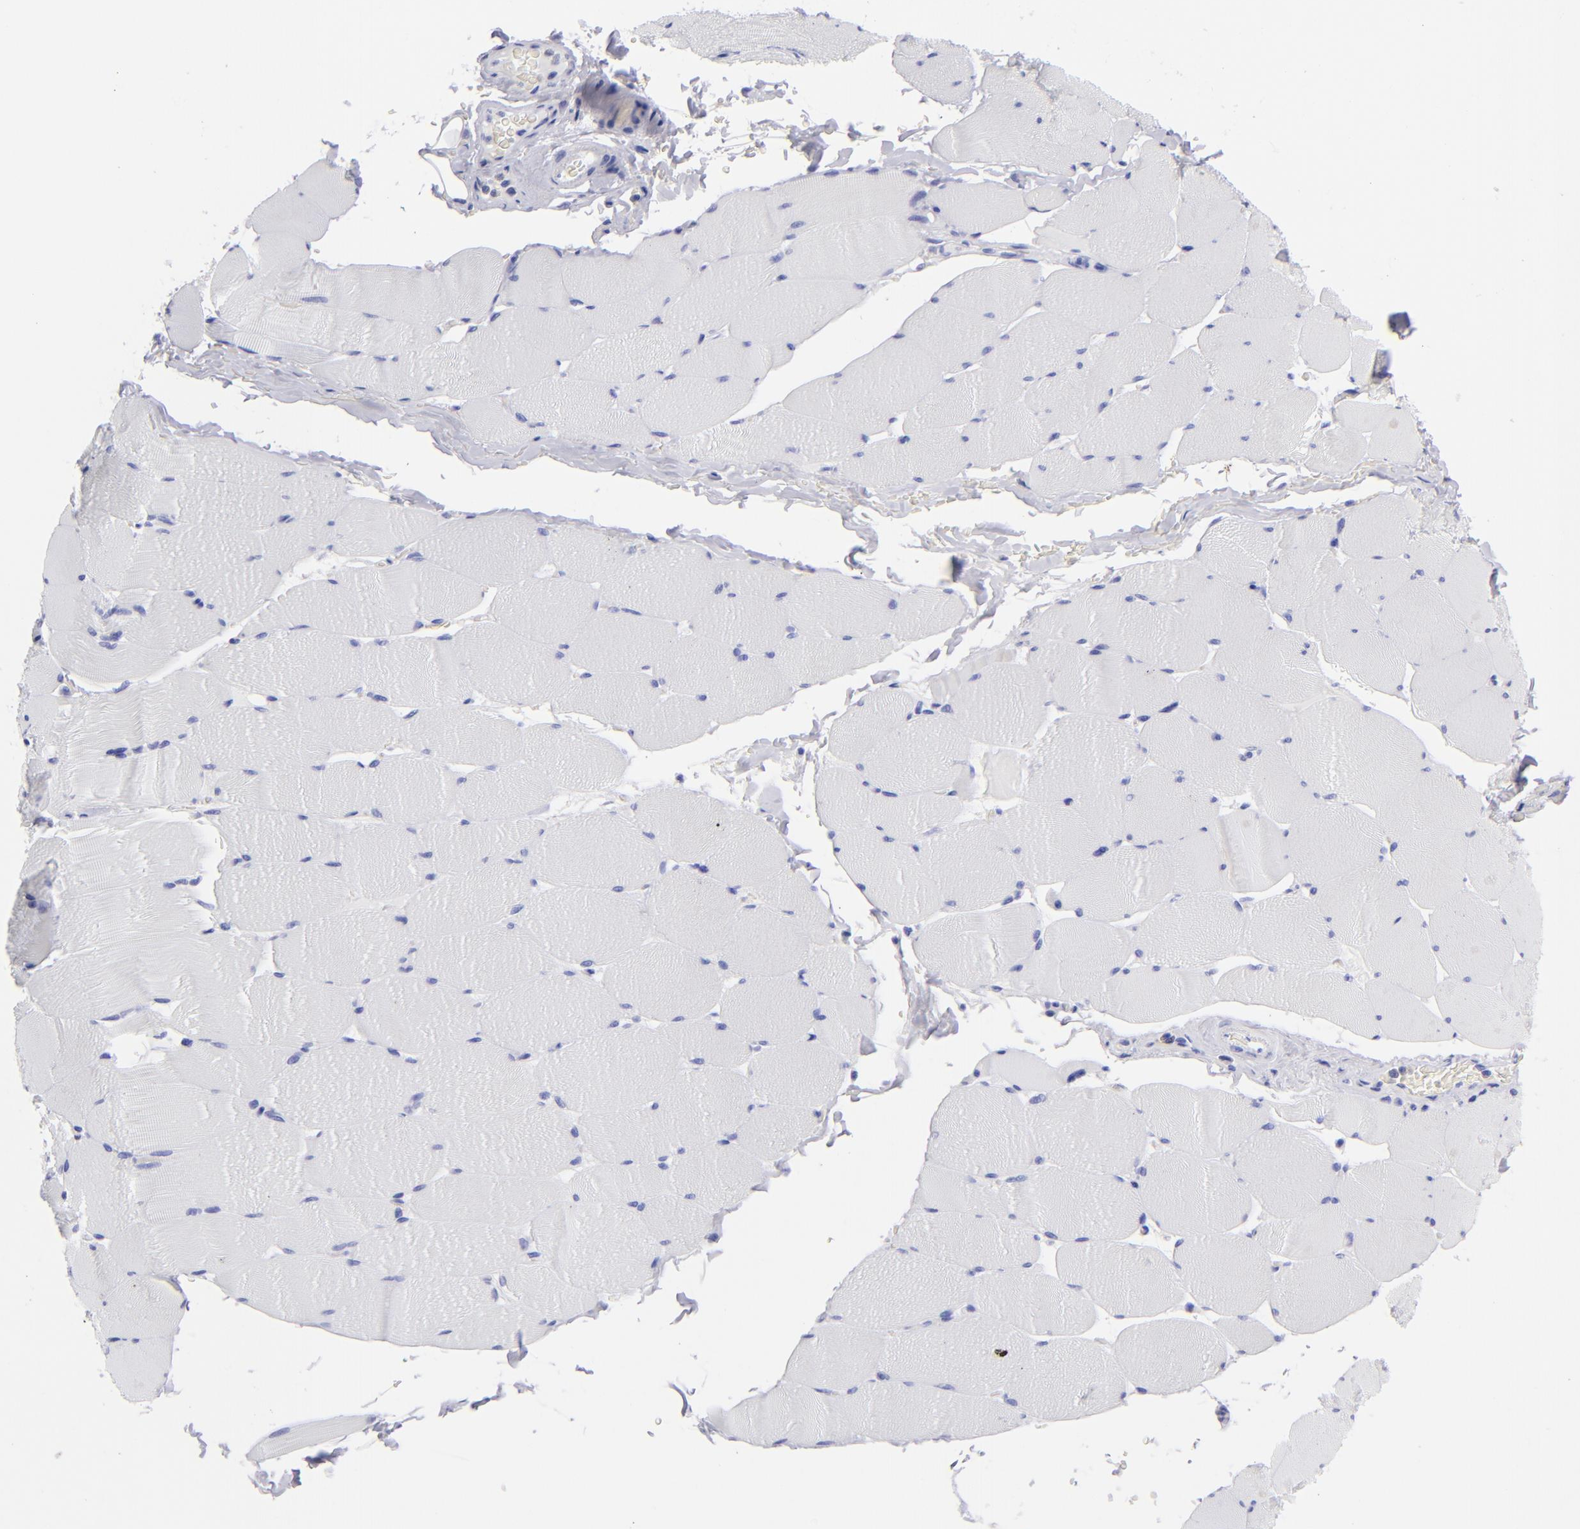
{"staining": {"intensity": "negative", "quantity": "none", "location": "none"}, "tissue": "skeletal muscle", "cell_type": "Myocytes", "image_type": "normal", "snomed": [{"axis": "morphology", "description": "Normal tissue, NOS"}, {"axis": "topography", "description": "Skeletal muscle"}], "caption": "Skeletal muscle was stained to show a protein in brown. There is no significant positivity in myocytes. The staining was performed using DAB to visualize the protein expression in brown, while the nuclei were stained in blue with hematoxylin (Magnification: 20x).", "gene": "SLC1A3", "patient": {"sex": "male", "age": 62}}